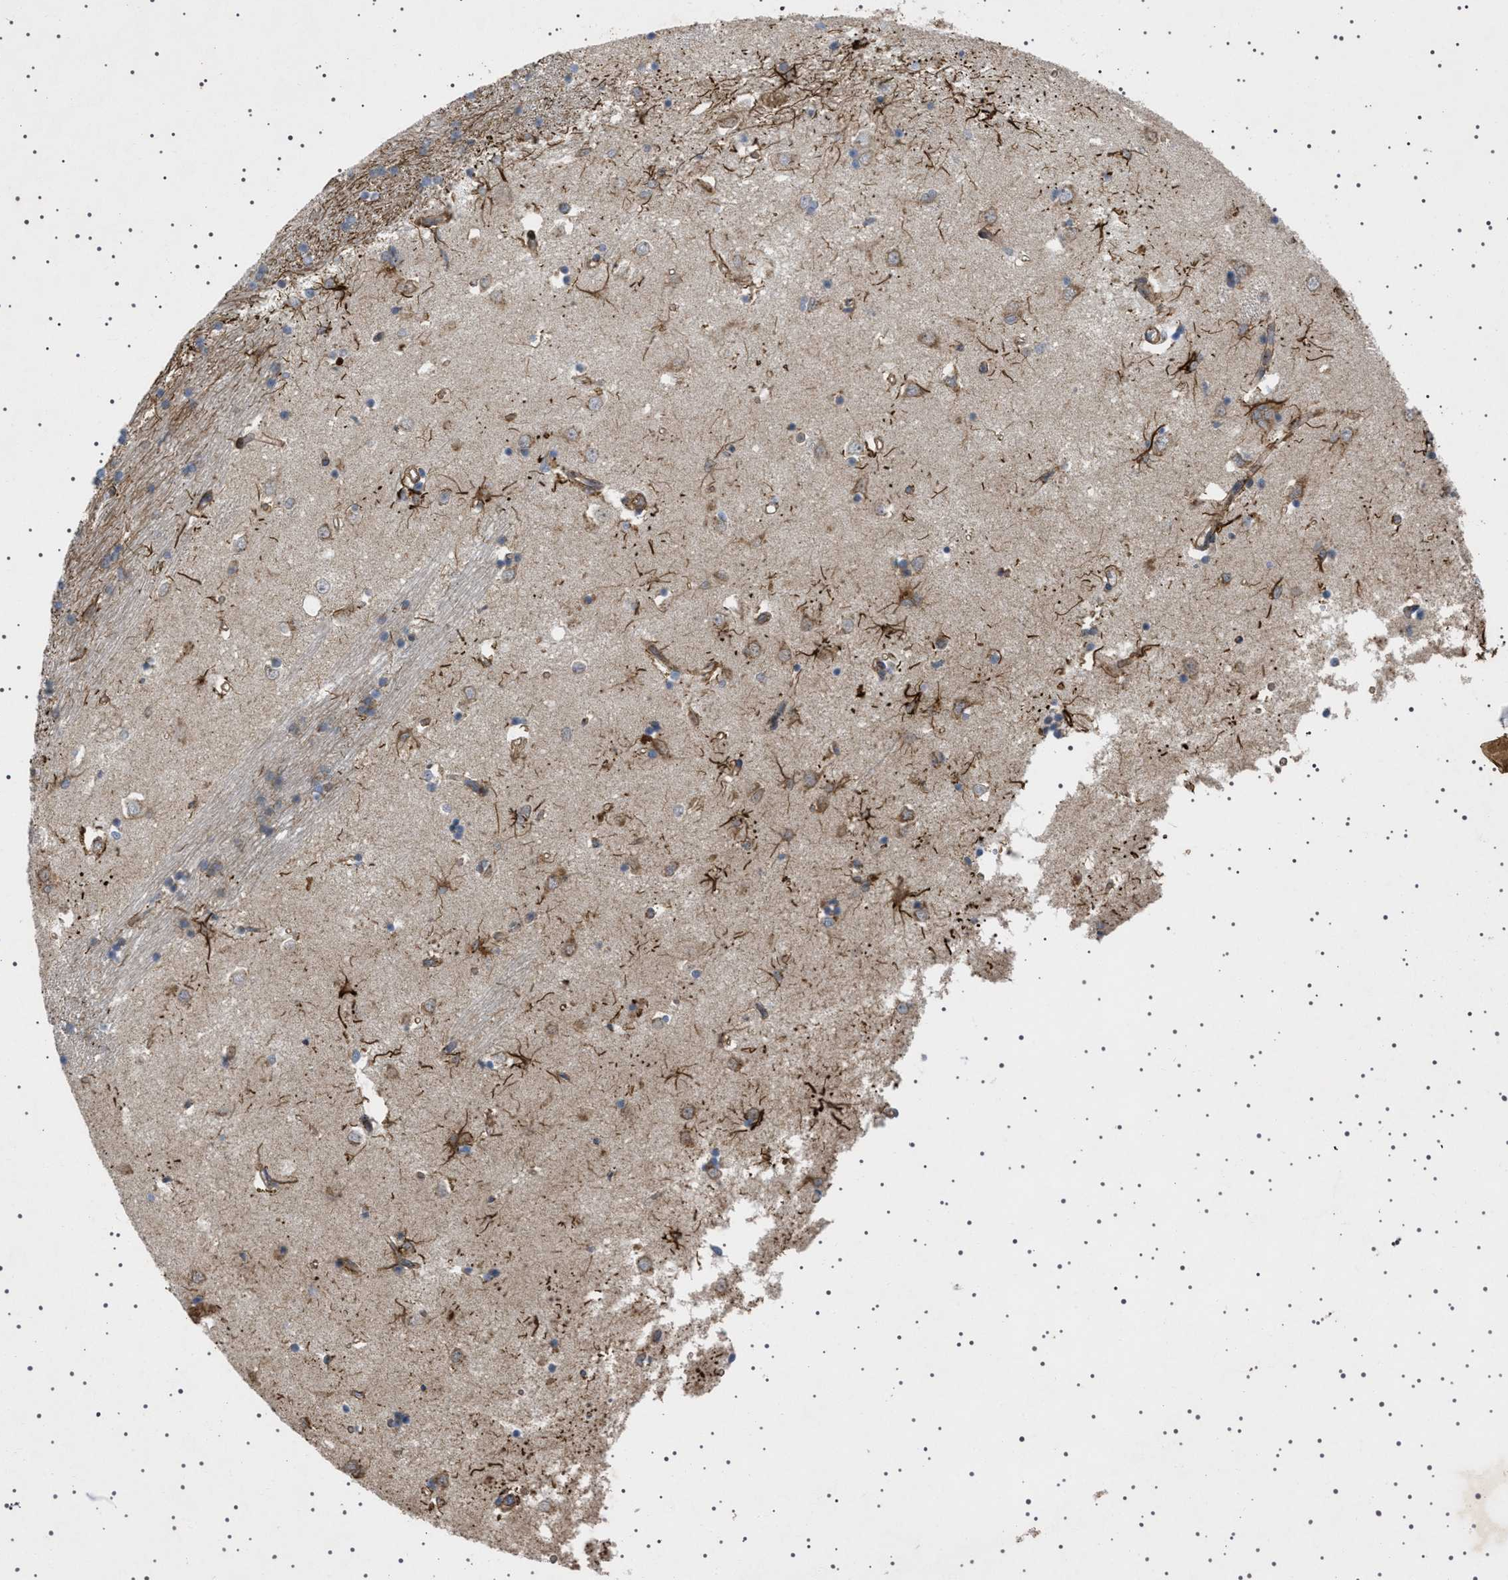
{"staining": {"intensity": "strong", "quantity": "<25%", "location": "cytoplasmic/membranous"}, "tissue": "caudate", "cell_type": "Glial cells", "image_type": "normal", "snomed": [{"axis": "morphology", "description": "Normal tissue, NOS"}, {"axis": "topography", "description": "Lateral ventricle wall"}], "caption": "Strong cytoplasmic/membranous staining for a protein is identified in about <25% of glial cells of benign caudate using IHC.", "gene": "CCDC186", "patient": {"sex": "female", "age": 19}}